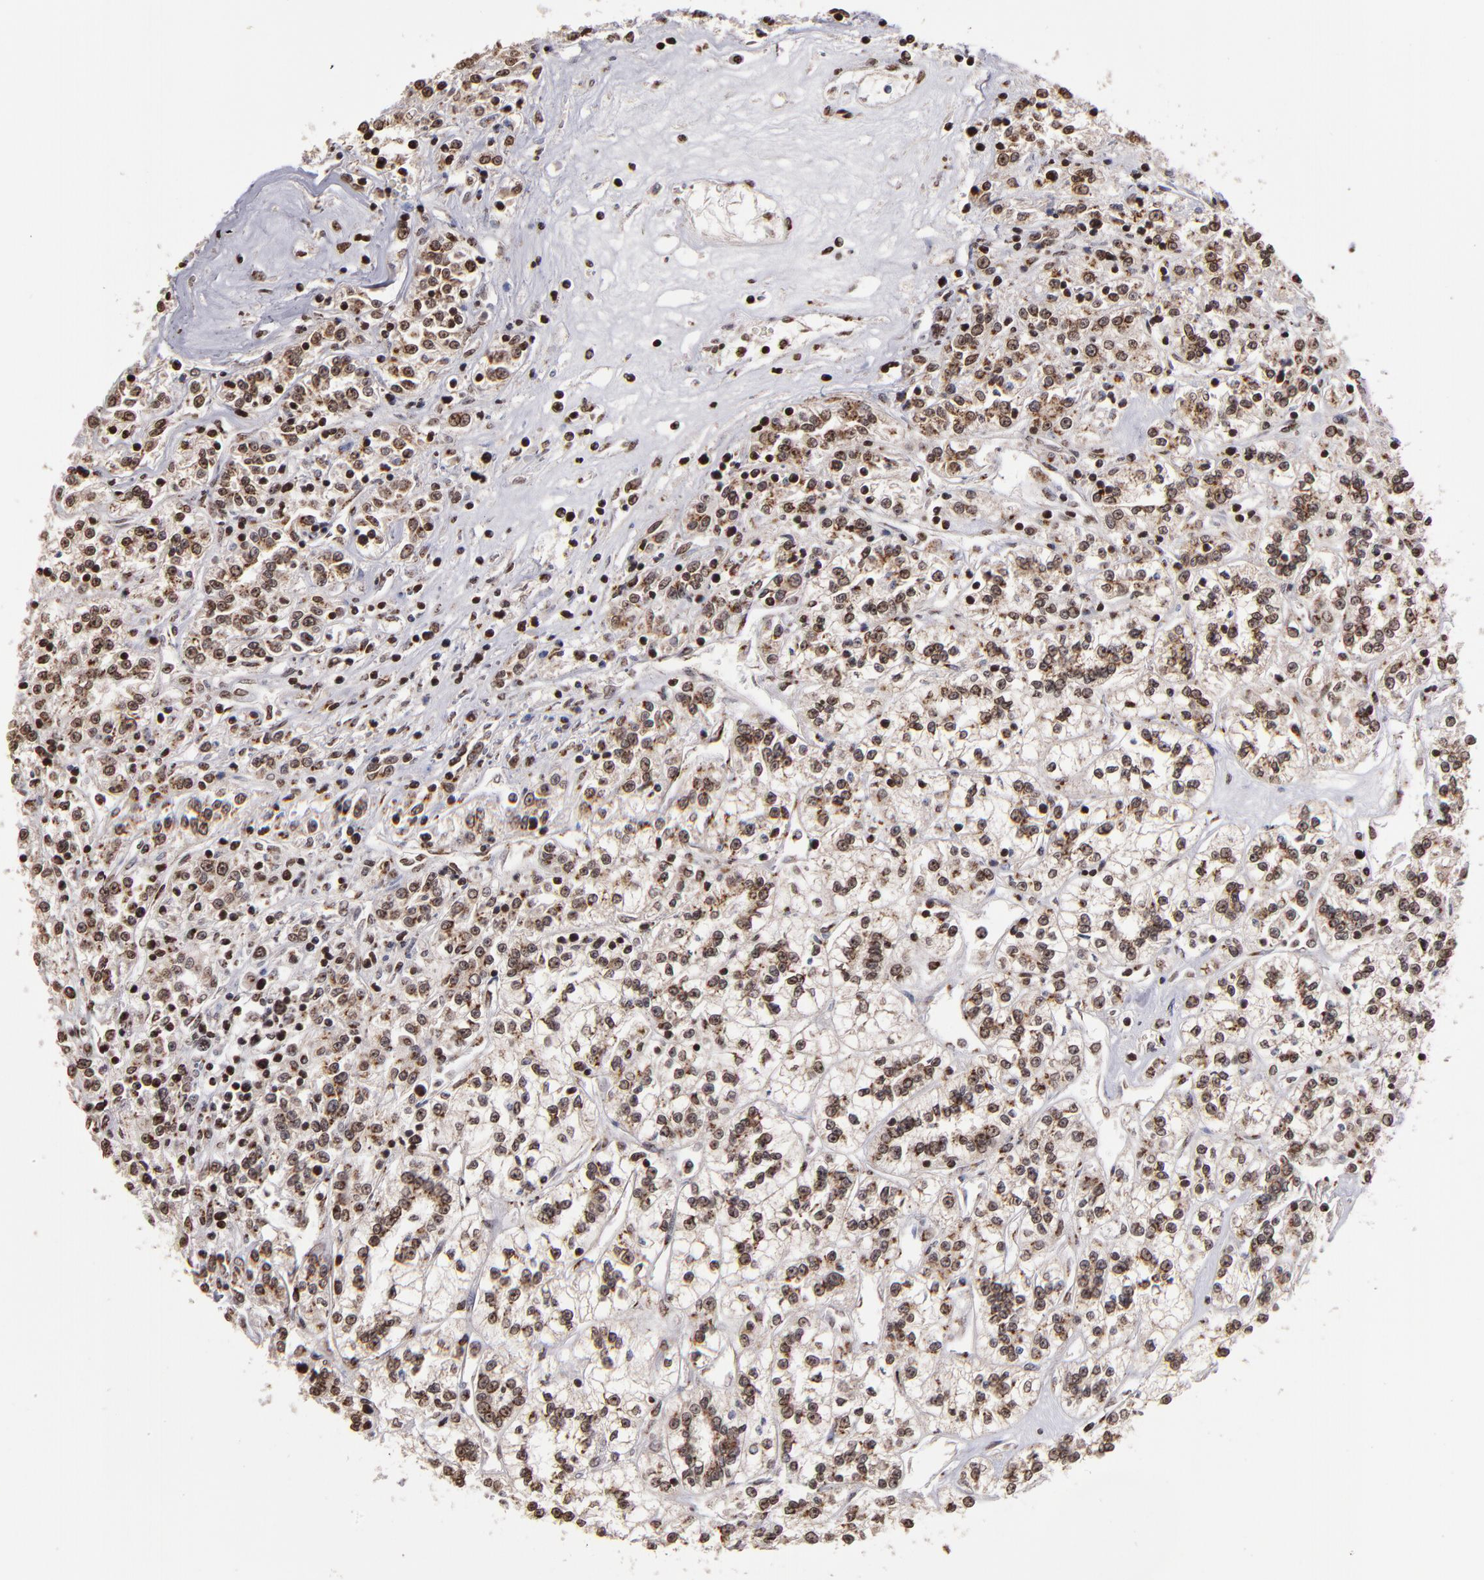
{"staining": {"intensity": "moderate", "quantity": ">75%", "location": "cytoplasmic/membranous,nuclear"}, "tissue": "renal cancer", "cell_type": "Tumor cells", "image_type": "cancer", "snomed": [{"axis": "morphology", "description": "Adenocarcinoma, NOS"}, {"axis": "topography", "description": "Kidney"}], "caption": "Human renal cancer (adenocarcinoma) stained with a protein marker demonstrates moderate staining in tumor cells.", "gene": "CSDC2", "patient": {"sex": "female", "age": 76}}